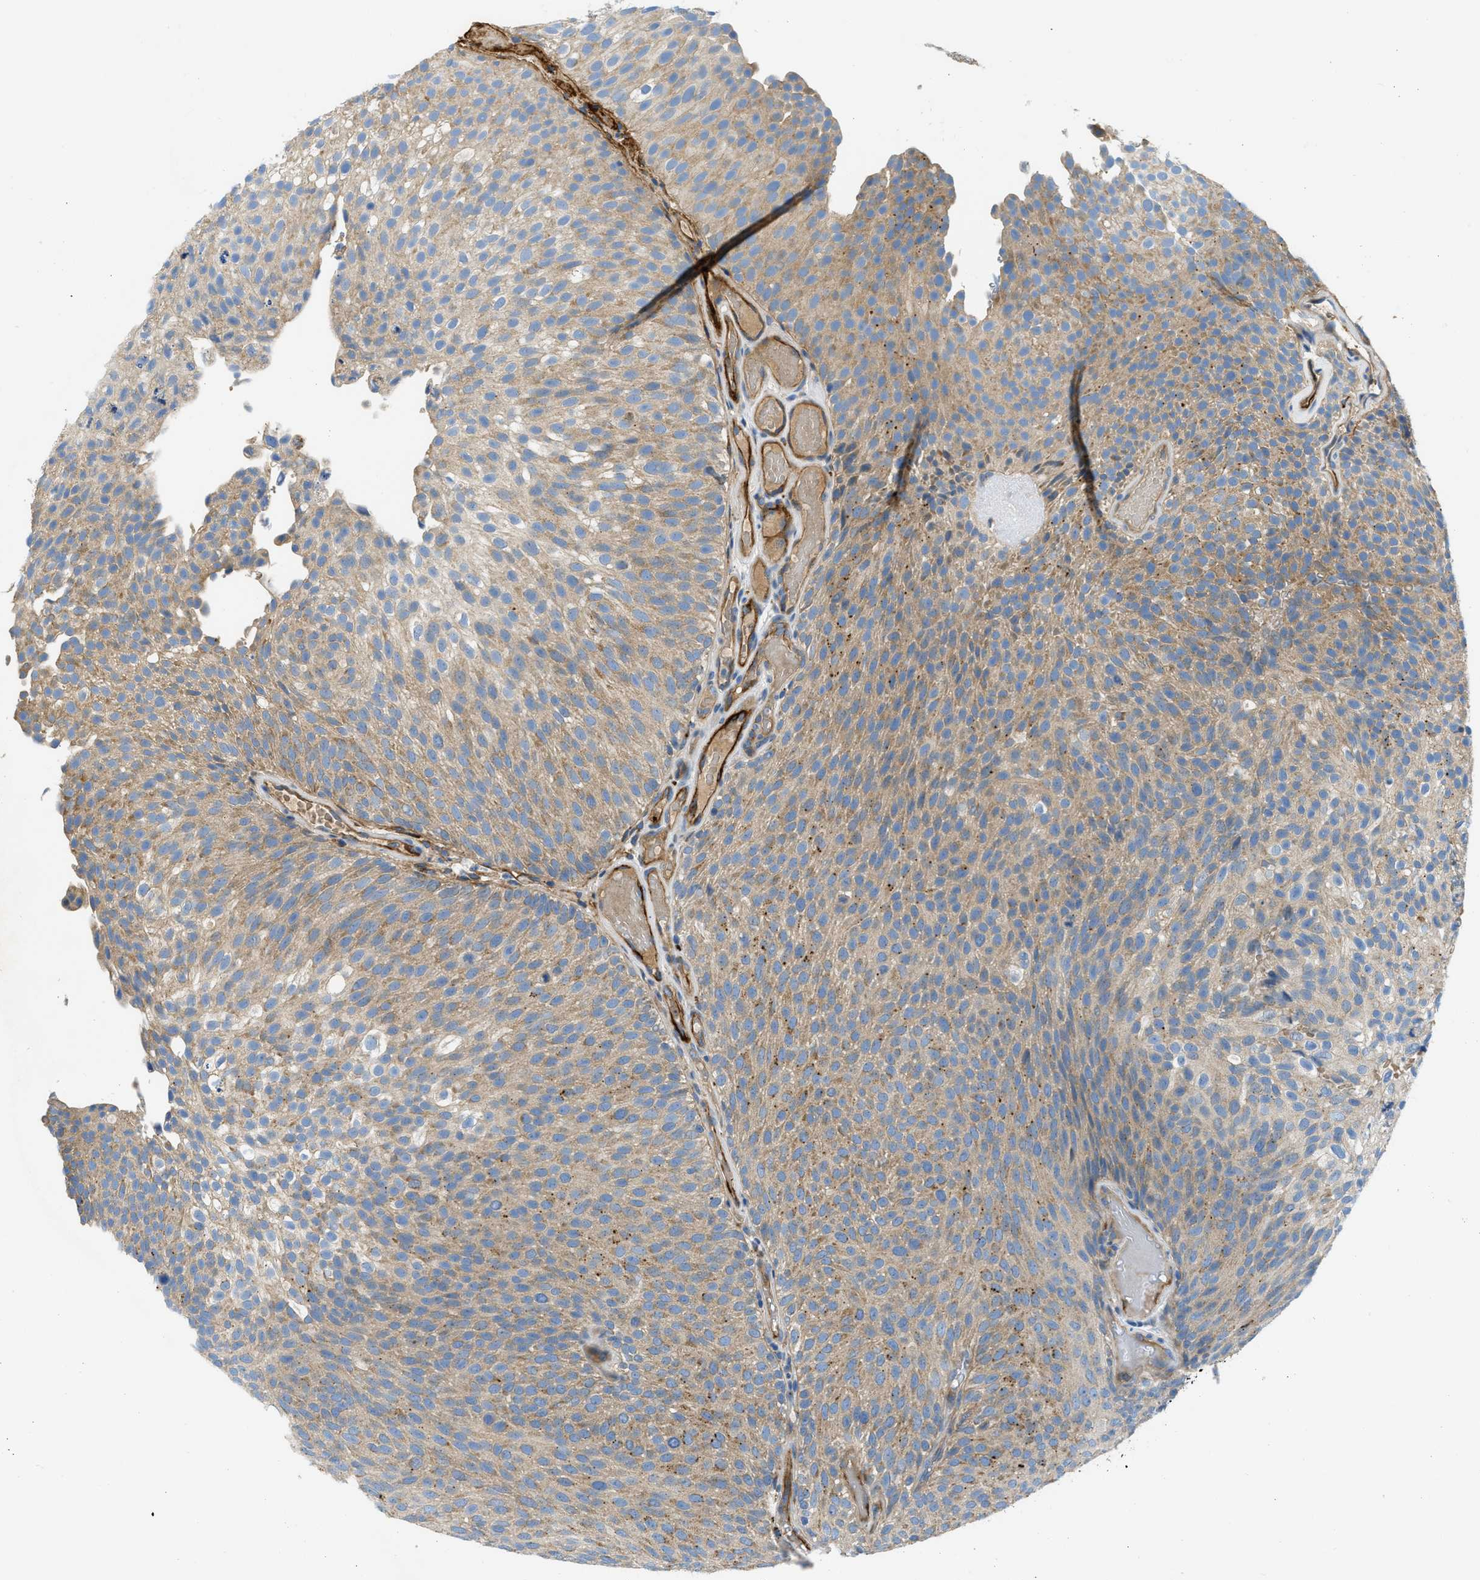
{"staining": {"intensity": "moderate", "quantity": ">75%", "location": "cytoplasmic/membranous"}, "tissue": "urothelial cancer", "cell_type": "Tumor cells", "image_type": "cancer", "snomed": [{"axis": "morphology", "description": "Urothelial carcinoma, Low grade"}, {"axis": "topography", "description": "Urinary bladder"}], "caption": "Immunohistochemical staining of human urothelial cancer demonstrates medium levels of moderate cytoplasmic/membranous protein staining in about >75% of tumor cells.", "gene": "COL15A1", "patient": {"sex": "male", "age": 78}}